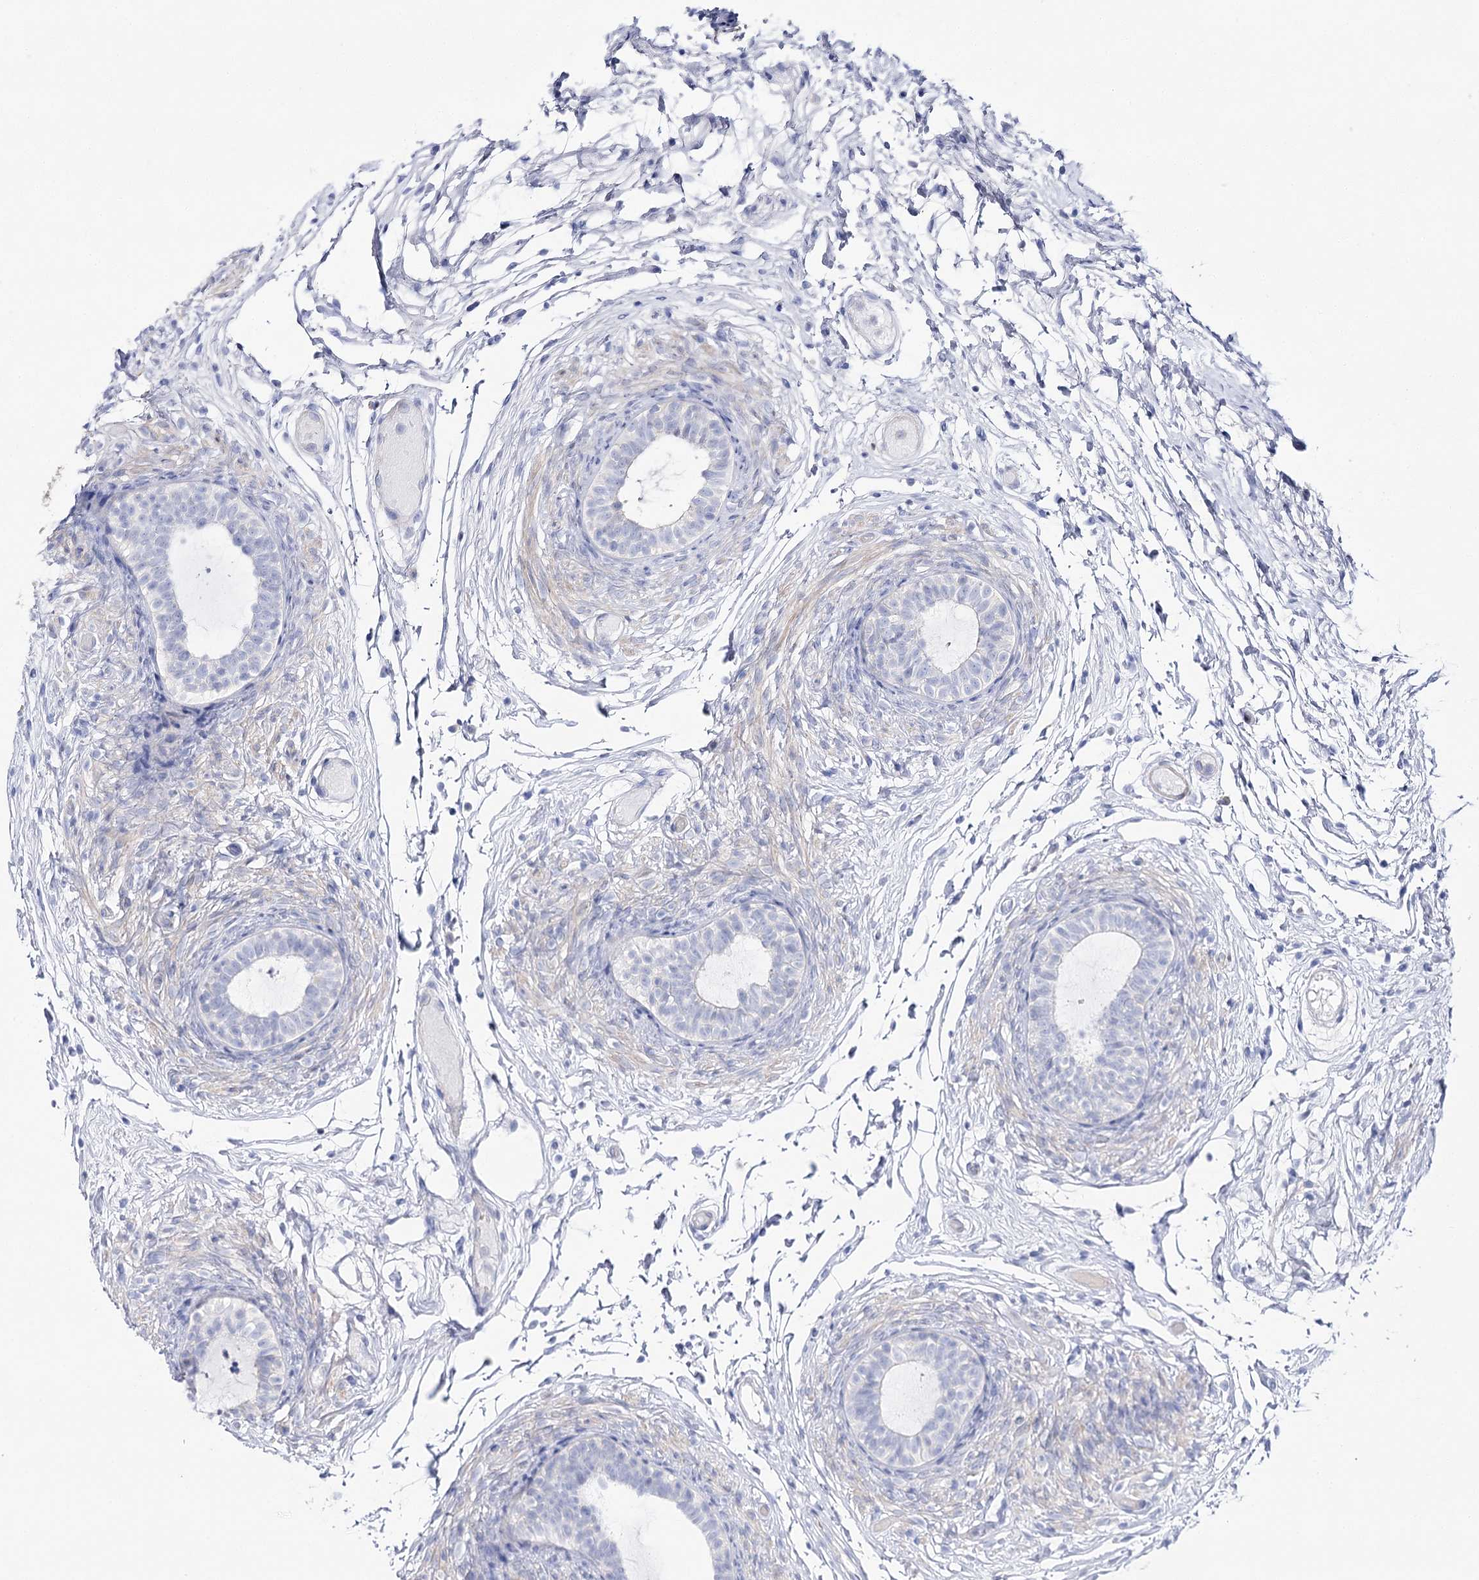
{"staining": {"intensity": "negative", "quantity": "none", "location": "none"}, "tissue": "epididymis", "cell_type": "Glandular cells", "image_type": "normal", "snomed": [{"axis": "morphology", "description": "Normal tissue, NOS"}, {"axis": "topography", "description": "Epididymis"}], "caption": "The image demonstrates no staining of glandular cells in benign epididymis.", "gene": "NRAP", "patient": {"sex": "male", "age": 5}}